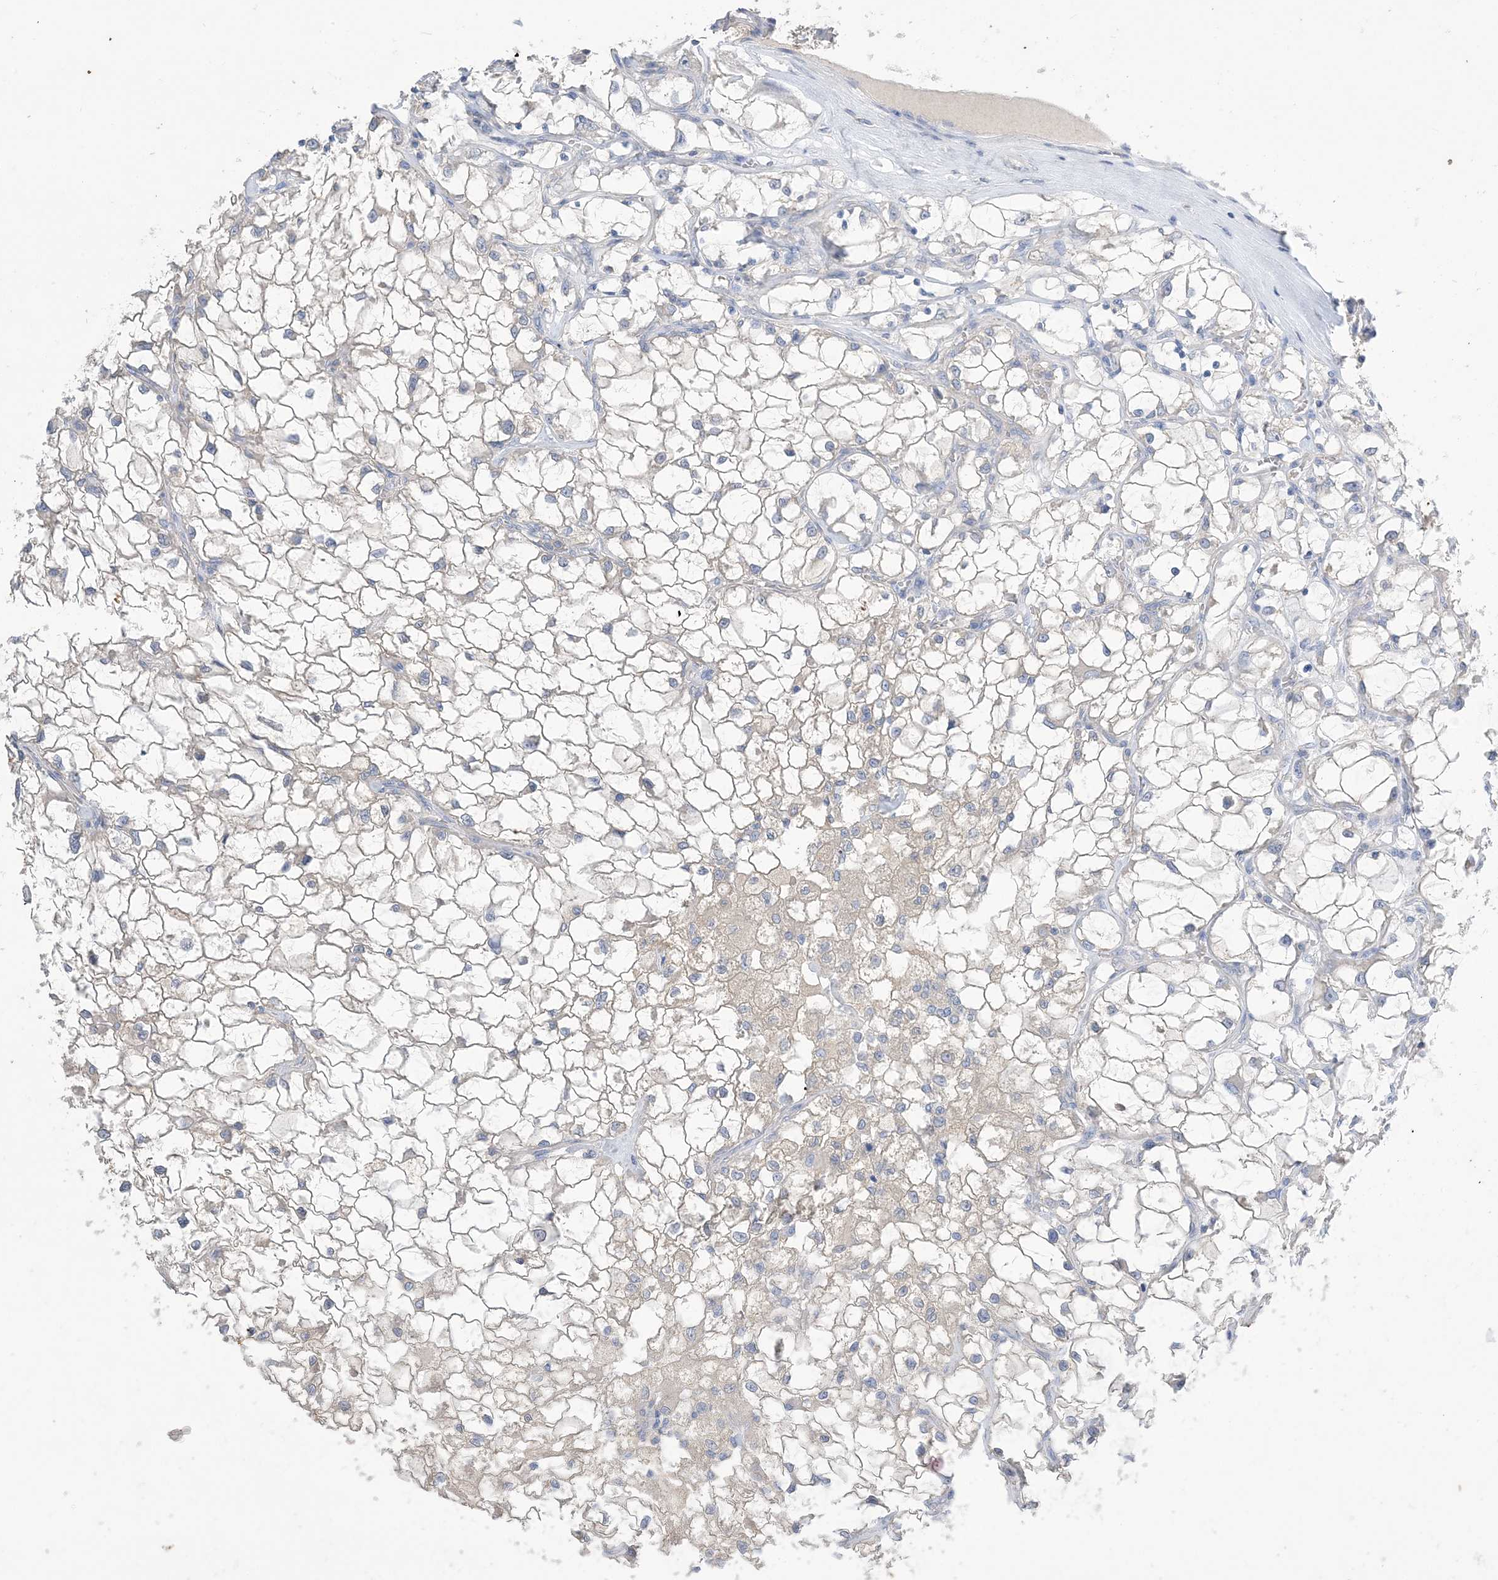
{"staining": {"intensity": "negative", "quantity": "none", "location": "none"}, "tissue": "renal cancer", "cell_type": "Tumor cells", "image_type": "cancer", "snomed": [{"axis": "morphology", "description": "Adenocarcinoma, NOS"}, {"axis": "topography", "description": "Kidney"}], "caption": "This micrograph is of renal cancer (adenocarcinoma) stained with IHC to label a protein in brown with the nuclei are counter-stained blue. There is no positivity in tumor cells.", "gene": "KPRP", "patient": {"sex": "female", "age": 69}}